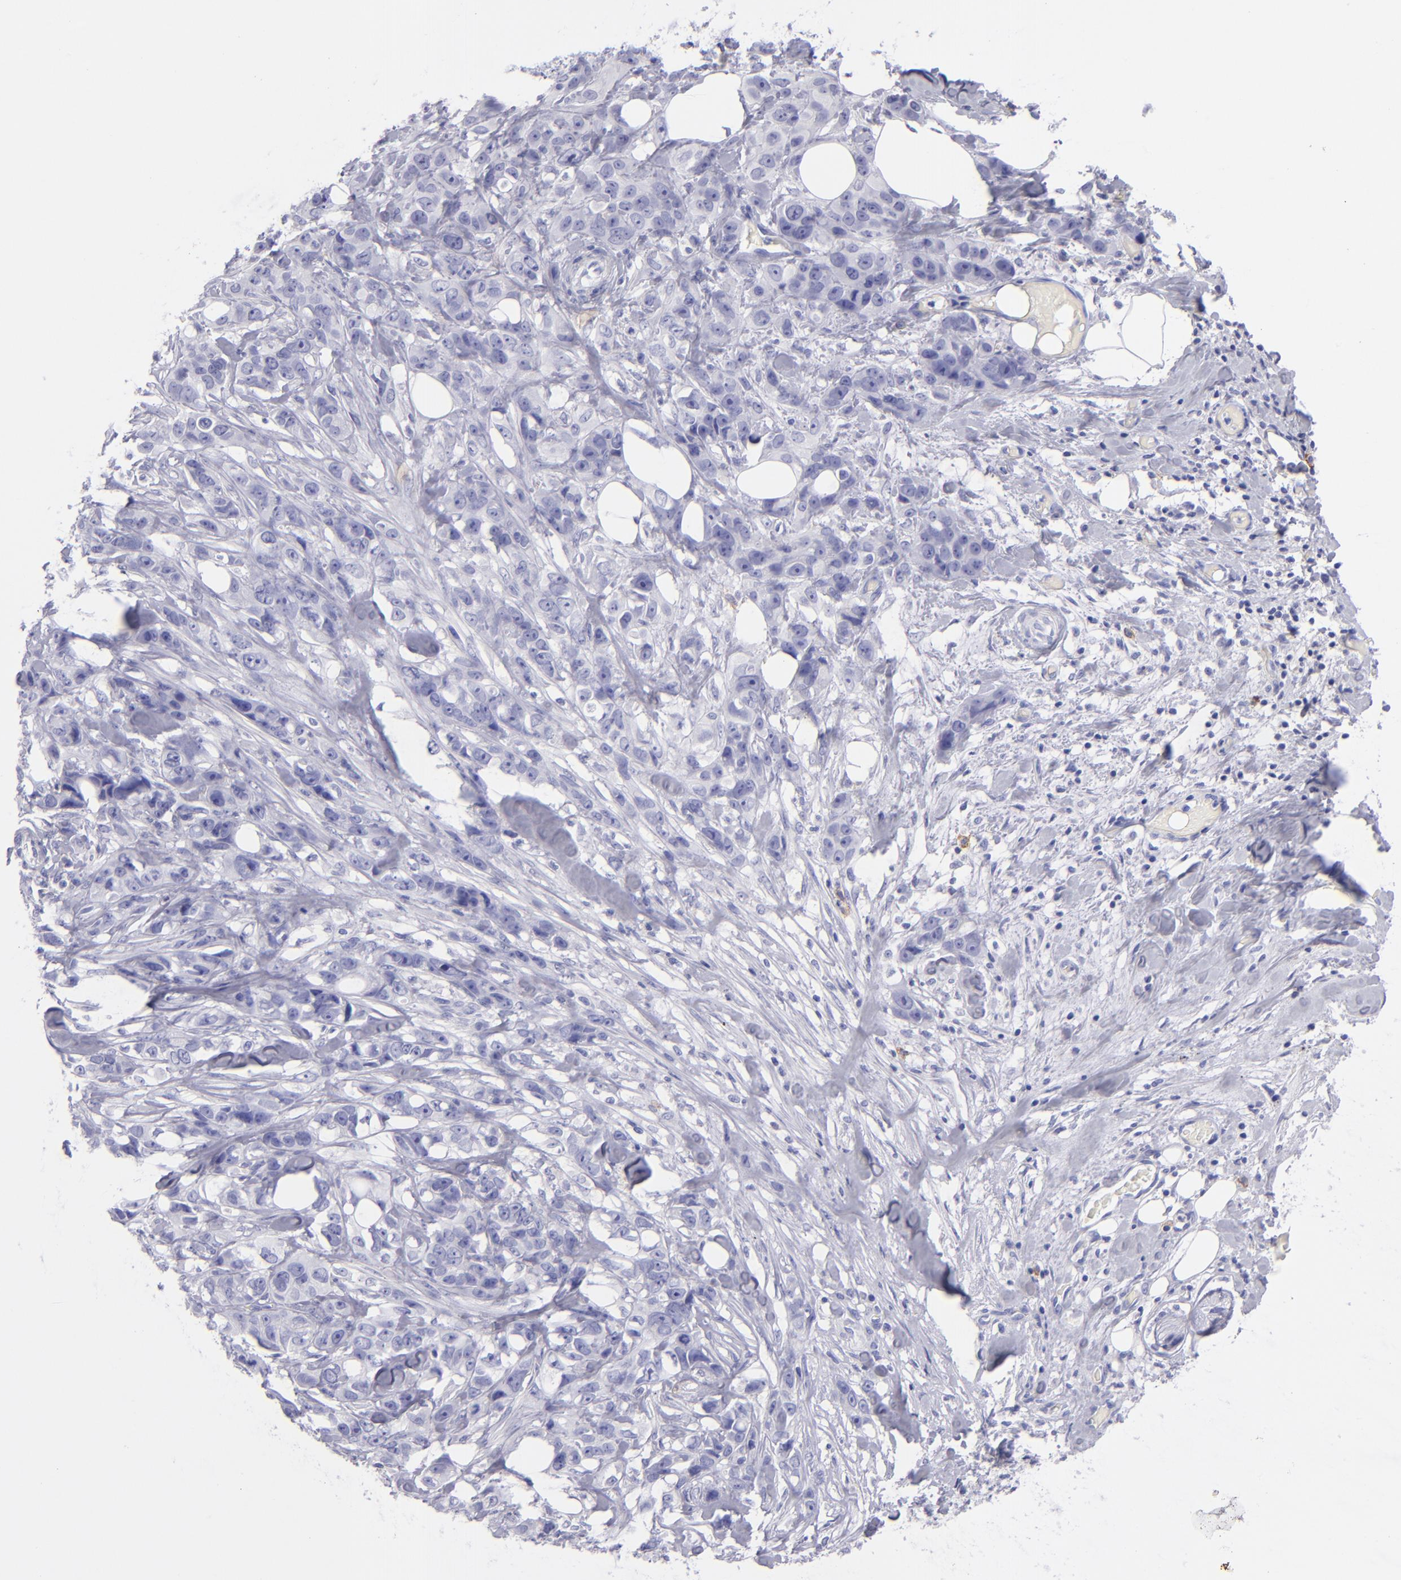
{"staining": {"intensity": "negative", "quantity": "none", "location": "none"}, "tissue": "stomach cancer", "cell_type": "Tumor cells", "image_type": "cancer", "snomed": [{"axis": "morphology", "description": "Adenocarcinoma, NOS"}, {"axis": "topography", "description": "Stomach, upper"}], "caption": "This is an immunohistochemistry (IHC) histopathology image of stomach adenocarcinoma. There is no staining in tumor cells.", "gene": "CD82", "patient": {"sex": "male", "age": 47}}